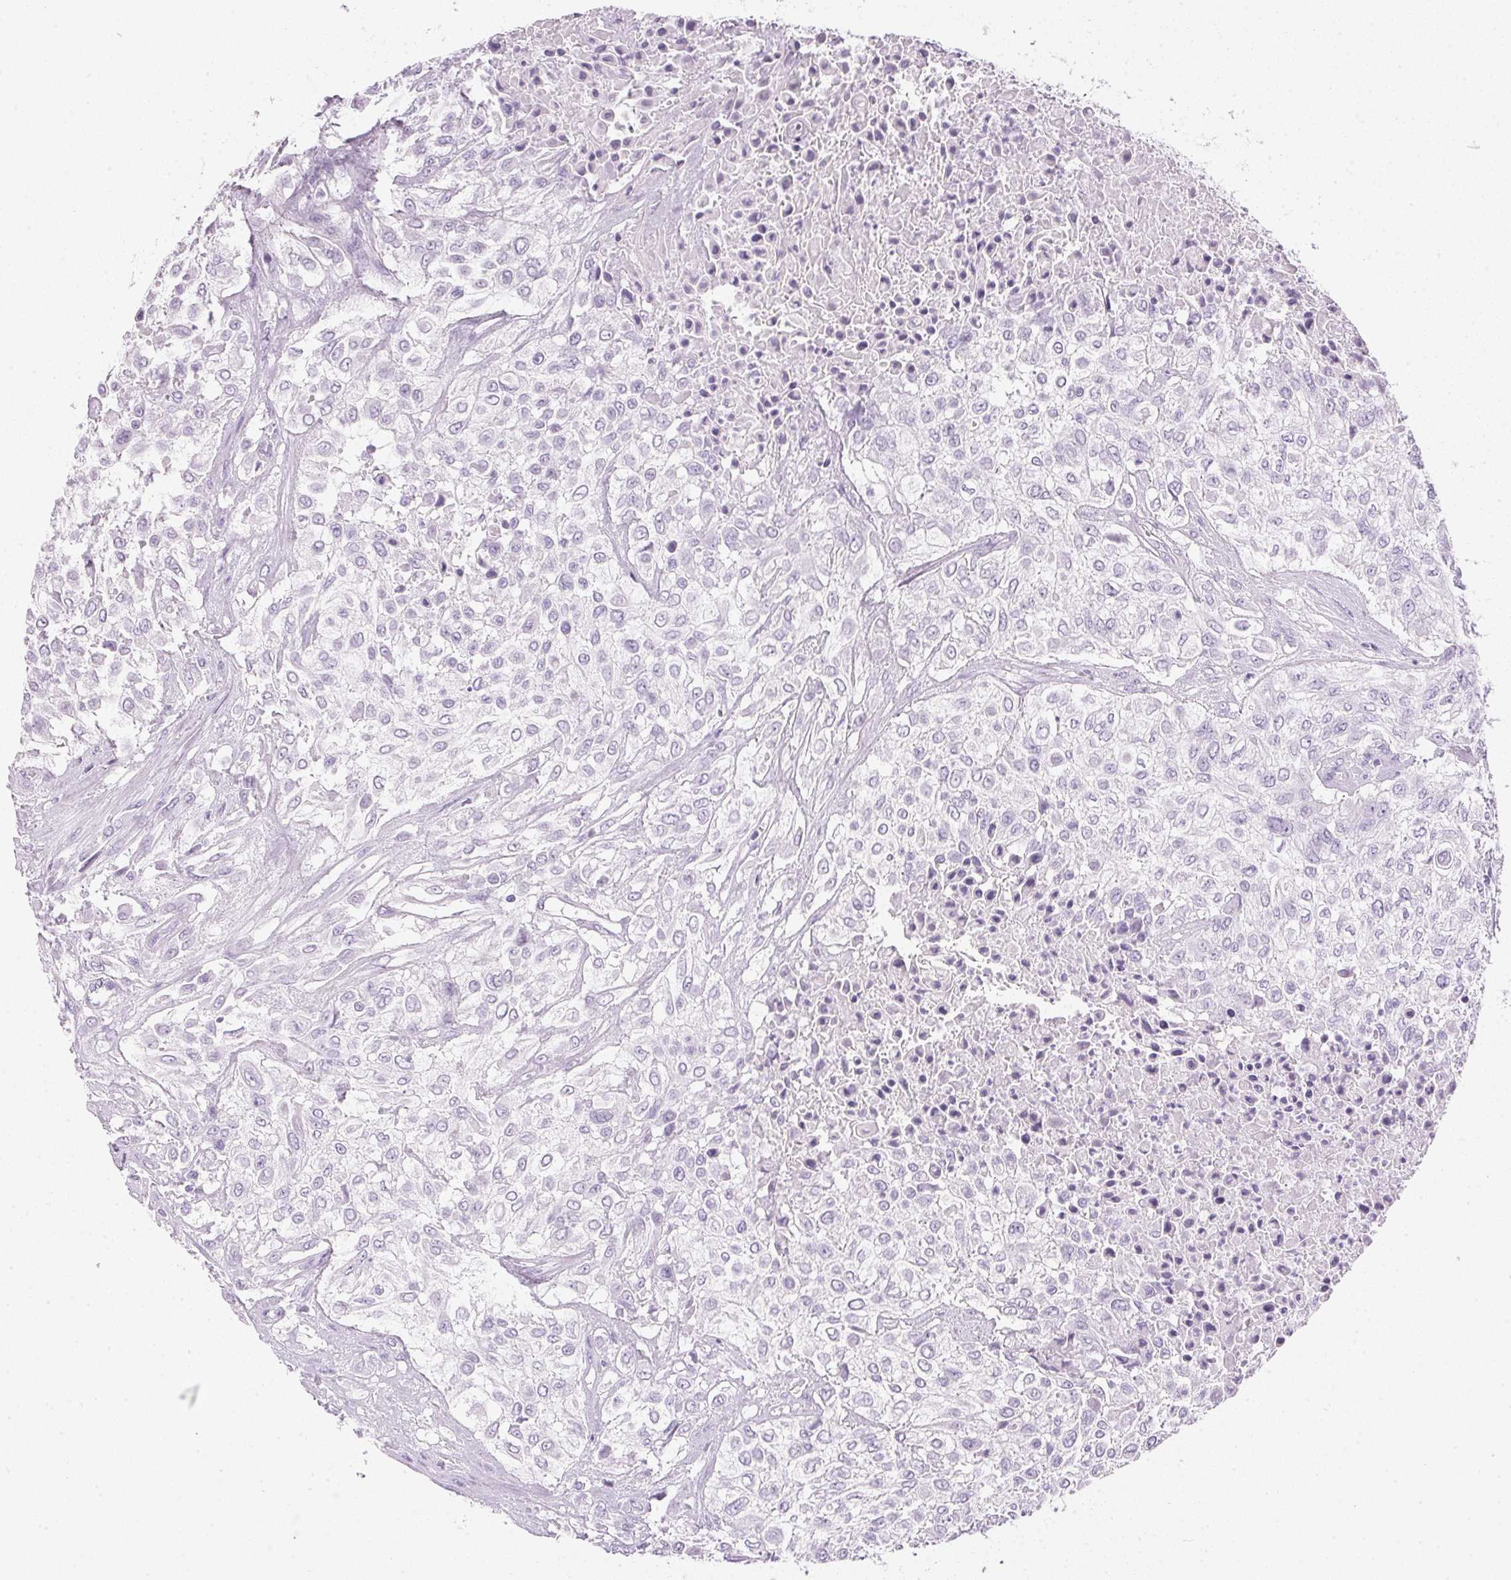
{"staining": {"intensity": "negative", "quantity": "none", "location": "none"}, "tissue": "urothelial cancer", "cell_type": "Tumor cells", "image_type": "cancer", "snomed": [{"axis": "morphology", "description": "Urothelial carcinoma, High grade"}, {"axis": "topography", "description": "Urinary bladder"}], "caption": "Immunohistochemistry (IHC) of high-grade urothelial carcinoma exhibits no expression in tumor cells.", "gene": "IGFBP1", "patient": {"sex": "male", "age": 57}}